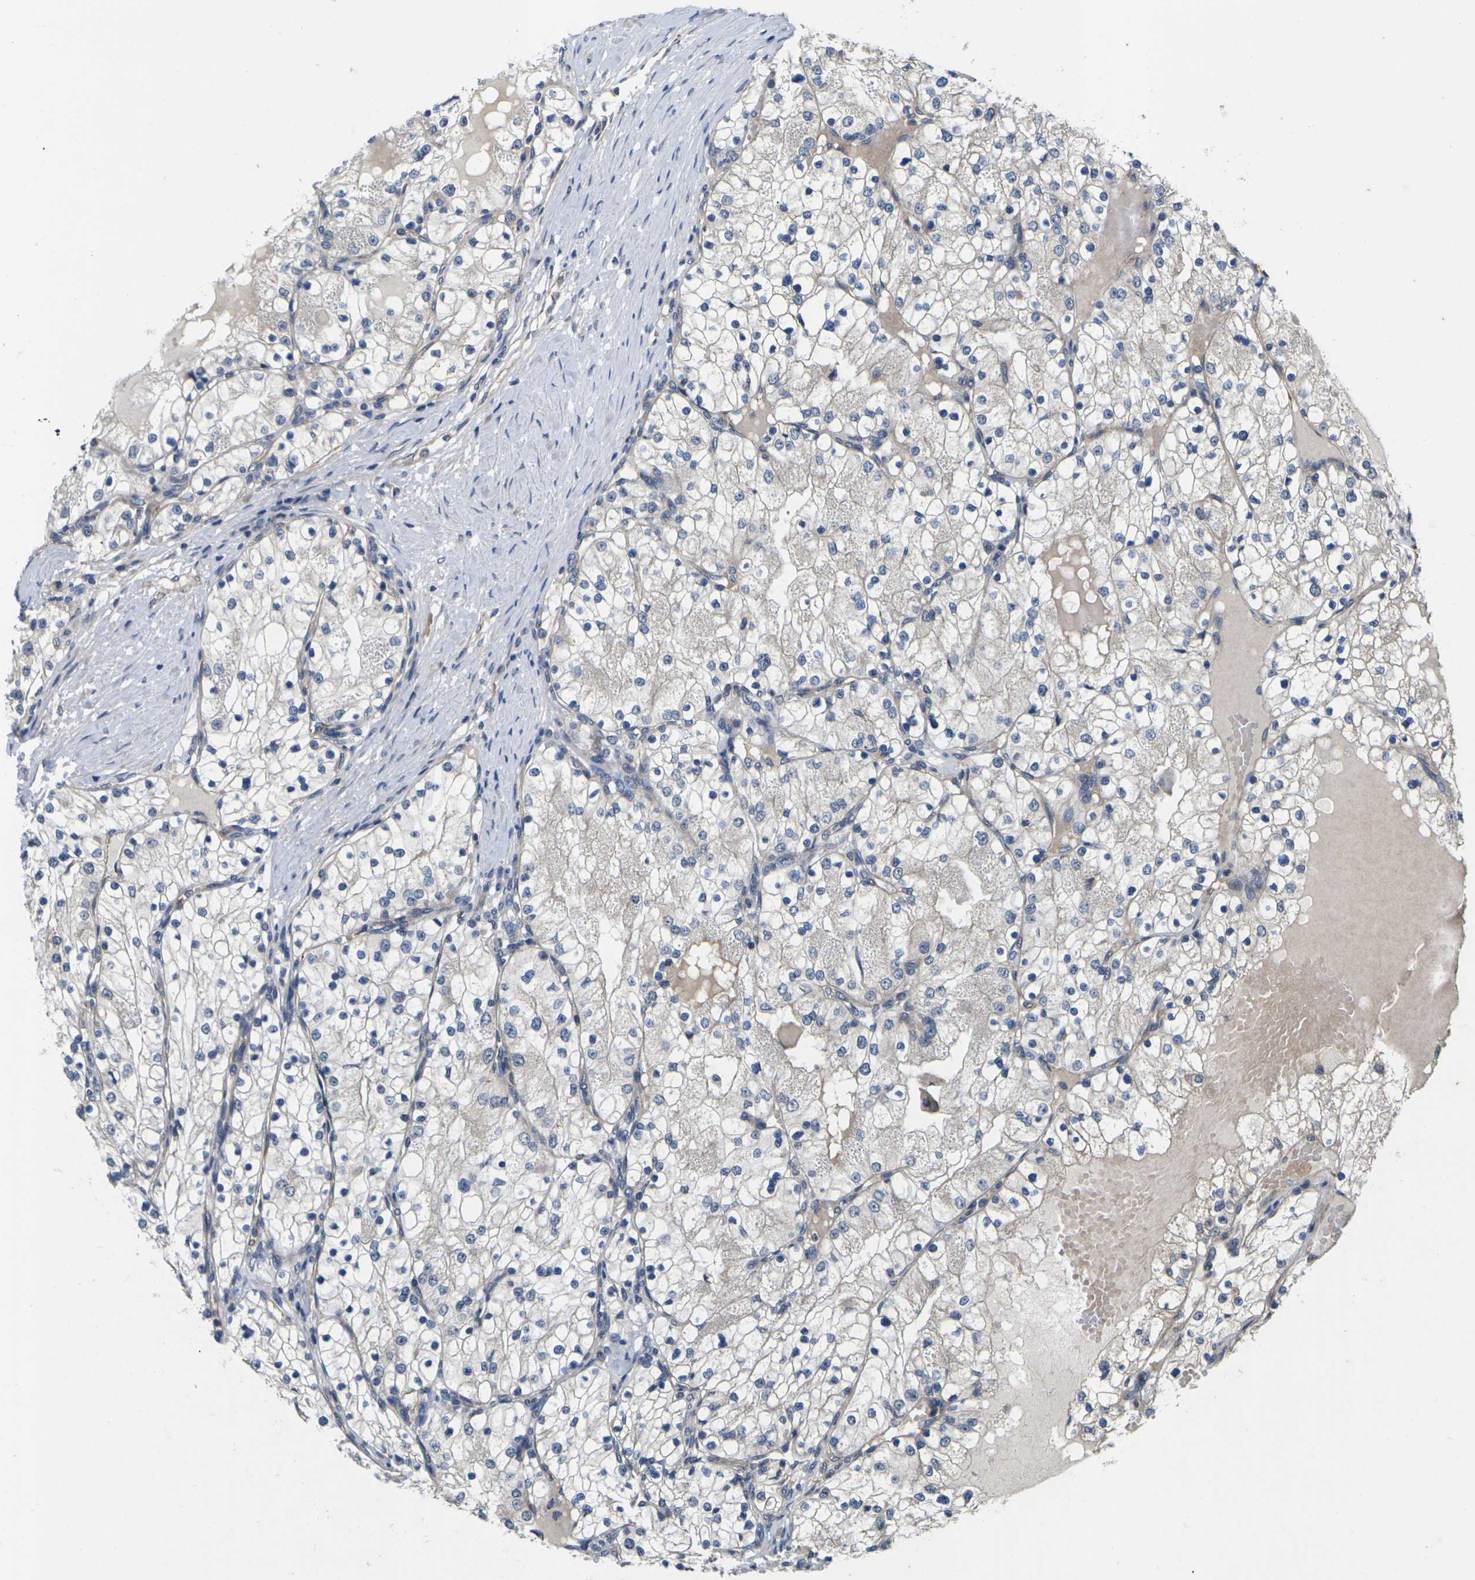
{"staining": {"intensity": "weak", "quantity": "25%-75%", "location": "cytoplasmic/membranous"}, "tissue": "renal cancer", "cell_type": "Tumor cells", "image_type": "cancer", "snomed": [{"axis": "morphology", "description": "Adenocarcinoma, NOS"}, {"axis": "topography", "description": "Kidney"}], "caption": "Brown immunohistochemical staining in renal adenocarcinoma reveals weak cytoplasmic/membranous staining in about 25%-75% of tumor cells.", "gene": "DKK2", "patient": {"sex": "male", "age": 68}}